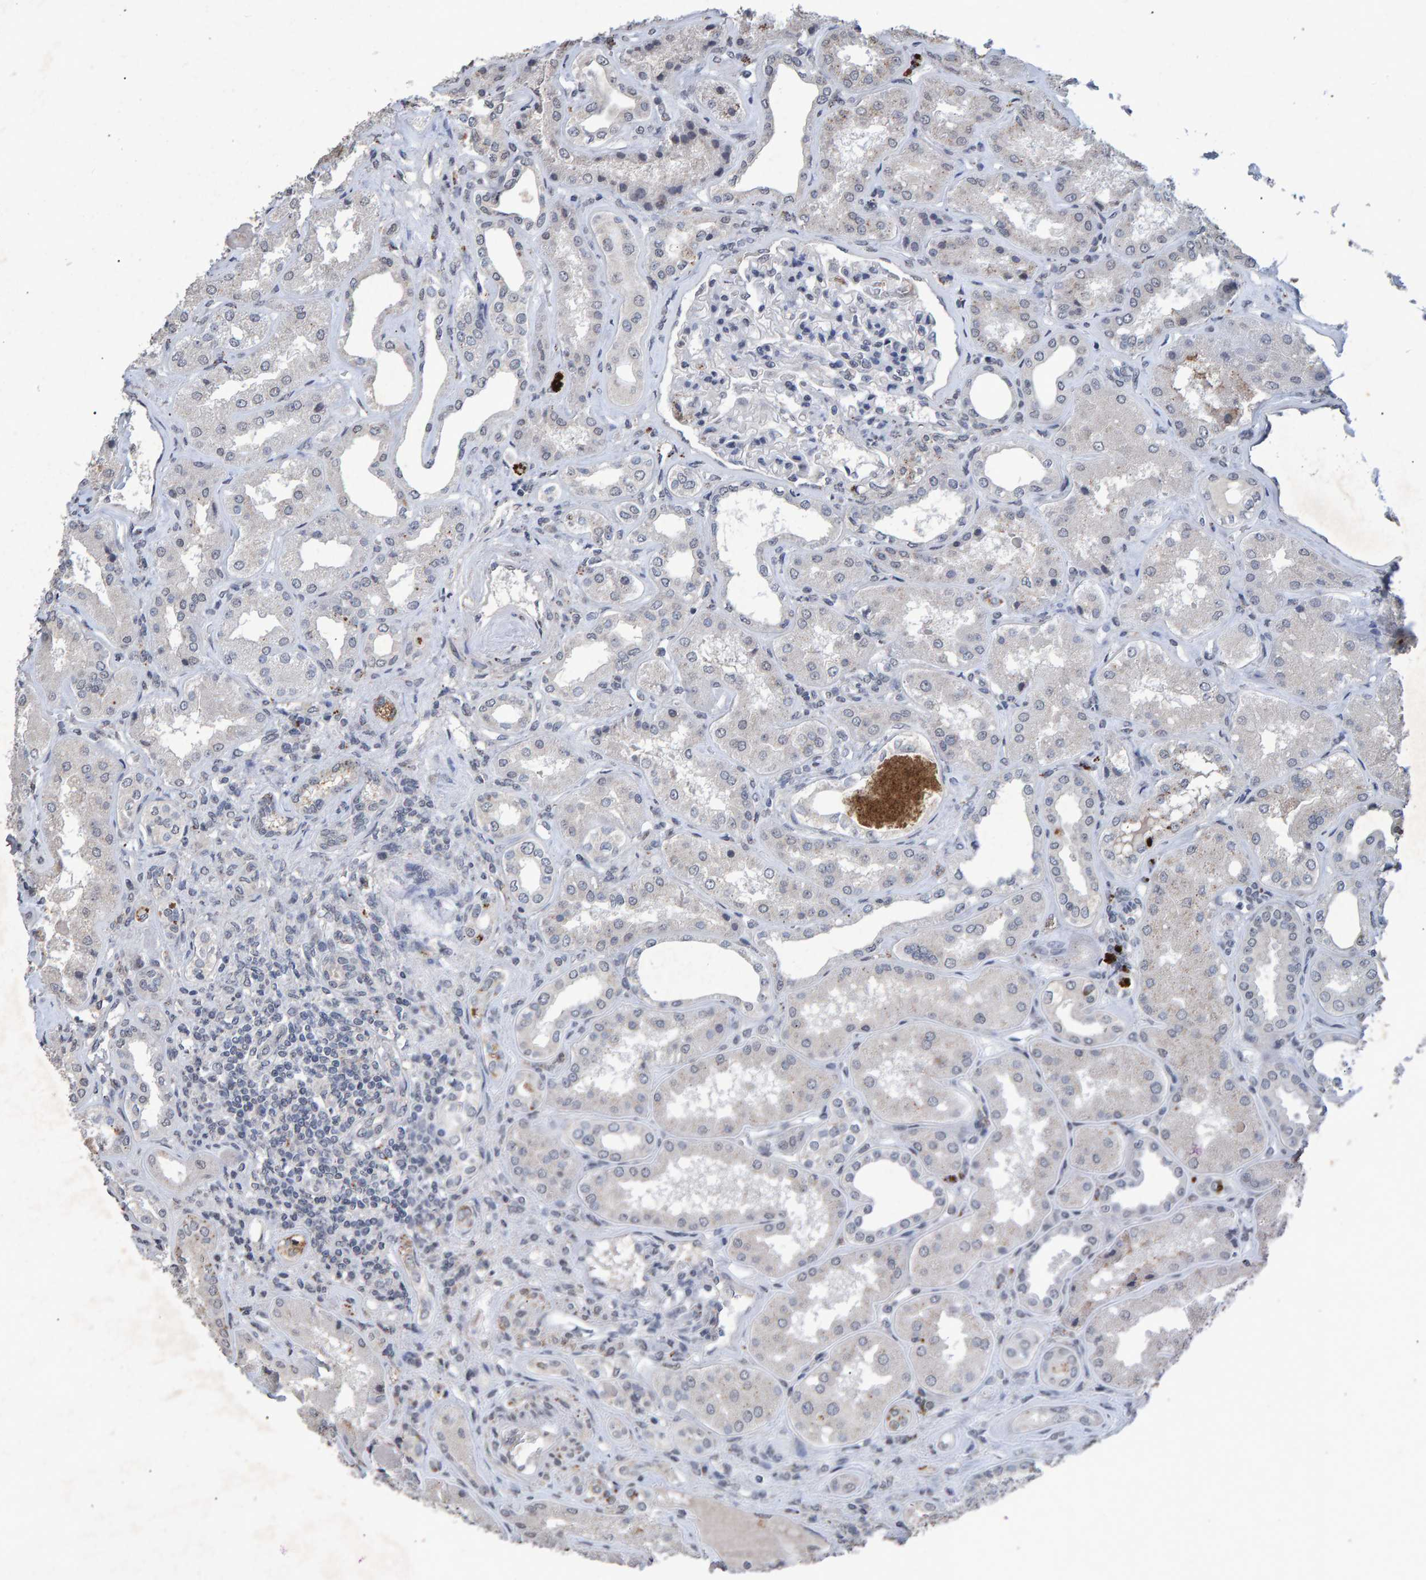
{"staining": {"intensity": "weak", "quantity": "25%-75%", "location": "nuclear"}, "tissue": "kidney", "cell_type": "Cells in glomeruli", "image_type": "normal", "snomed": [{"axis": "morphology", "description": "Normal tissue, NOS"}, {"axis": "topography", "description": "Kidney"}], "caption": "Weak nuclear staining for a protein is appreciated in approximately 25%-75% of cells in glomeruli of unremarkable kidney using IHC.", "gene": "GALC", "patient": {"sex": "female", "age": 56}}